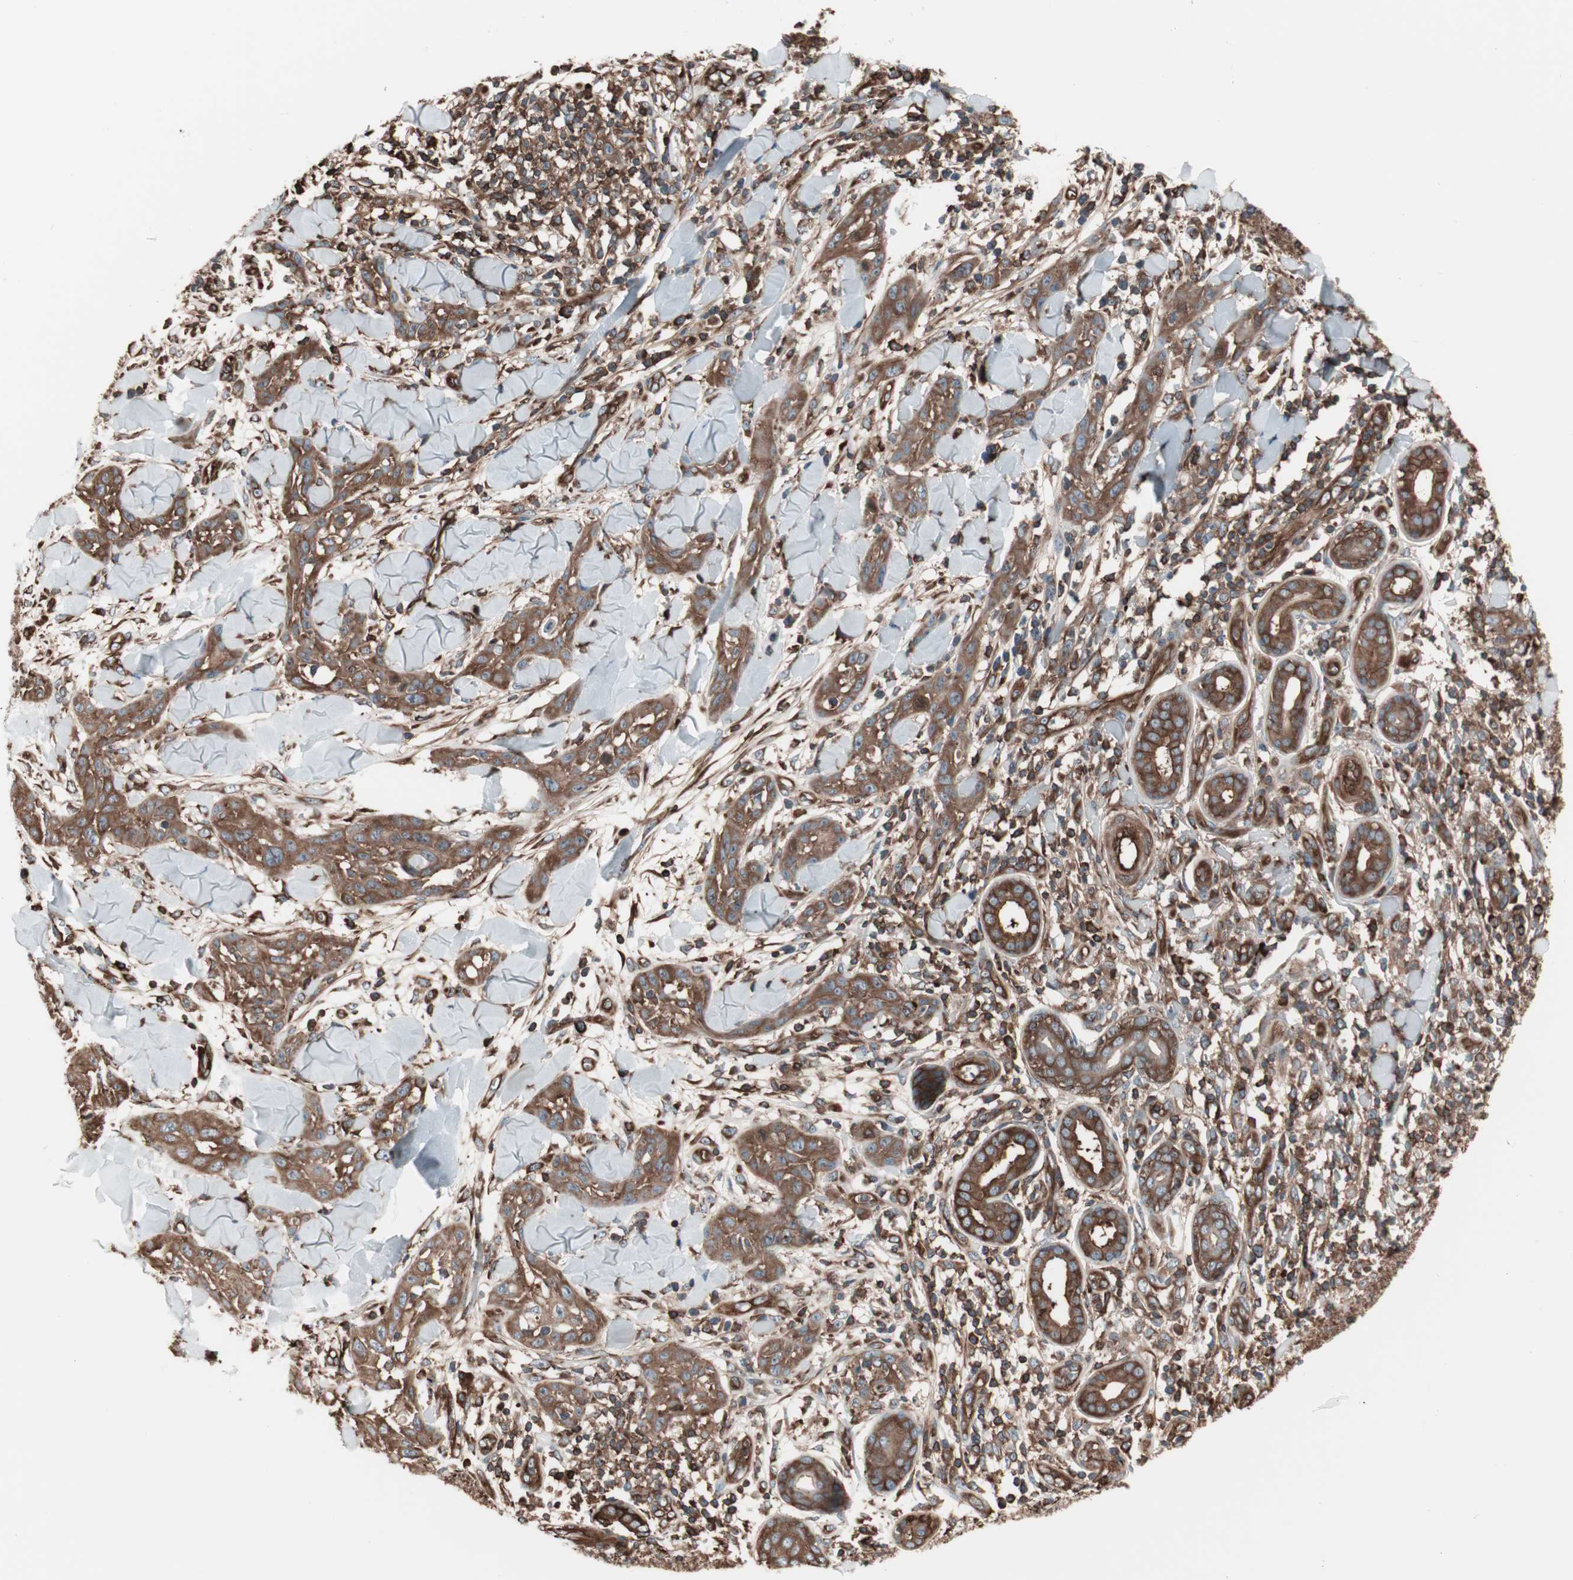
{"staining": {"intensity": "strong", "quantity": ">75%", "location": "cytoplasmic/membranous"}, "tissue": "skin cancer", "cell_type": "Tumor cells", "image_type": "cancer", "snomed": [{"axis": "morphology", "description": "Squamous cell carcinoma, NOS"}, {"axis": "topography", "description": "Skin"}], "caption": "Tumor cells exhibit high levels of strong cytoplasmic/membranous expression in approximately >75% of cells in human skin cancer.", "gene": "TCP11L1", "patient": {"sex": "male", "age": 24}}